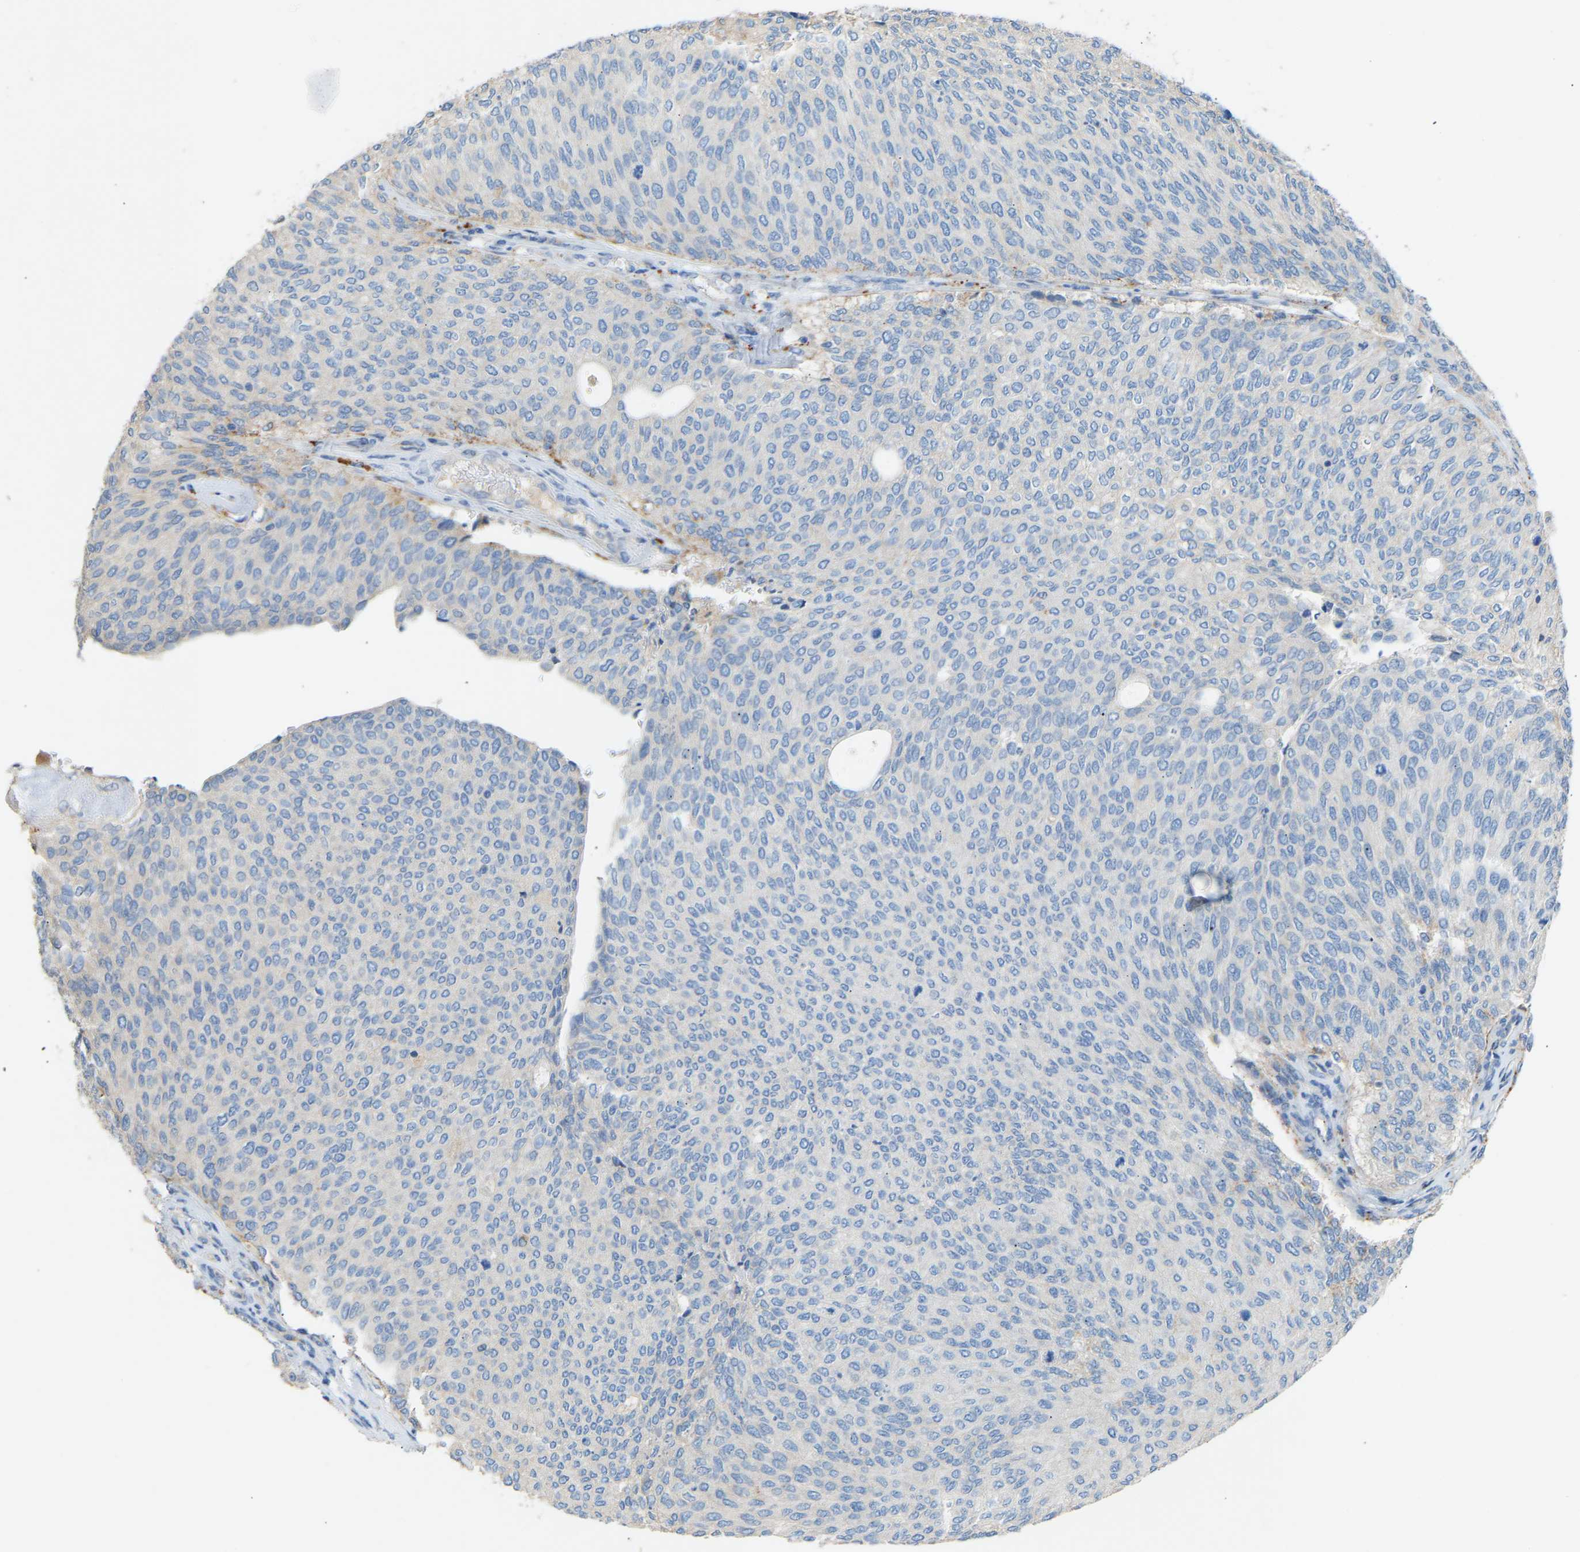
{"staining": {"intensity": "negative", "quantity": "none", "location": "none"}, "tissue": "urothelial cancer", "cell_type": "Tumor cells", "image_type": "cancer", "snomed": [{"axis": "morphology", "description": "Urothelial carcinoma, Low grade"}, {"axis": "topography", "description": "Urinary bladder"}], "caption": "This is an immunohistochemistry (IHC) histopathology image of urothelial cancer. There is no positivity in tumor cells.", "gene": "RGP1", "patient": {"sex": "female", "age": 79}}